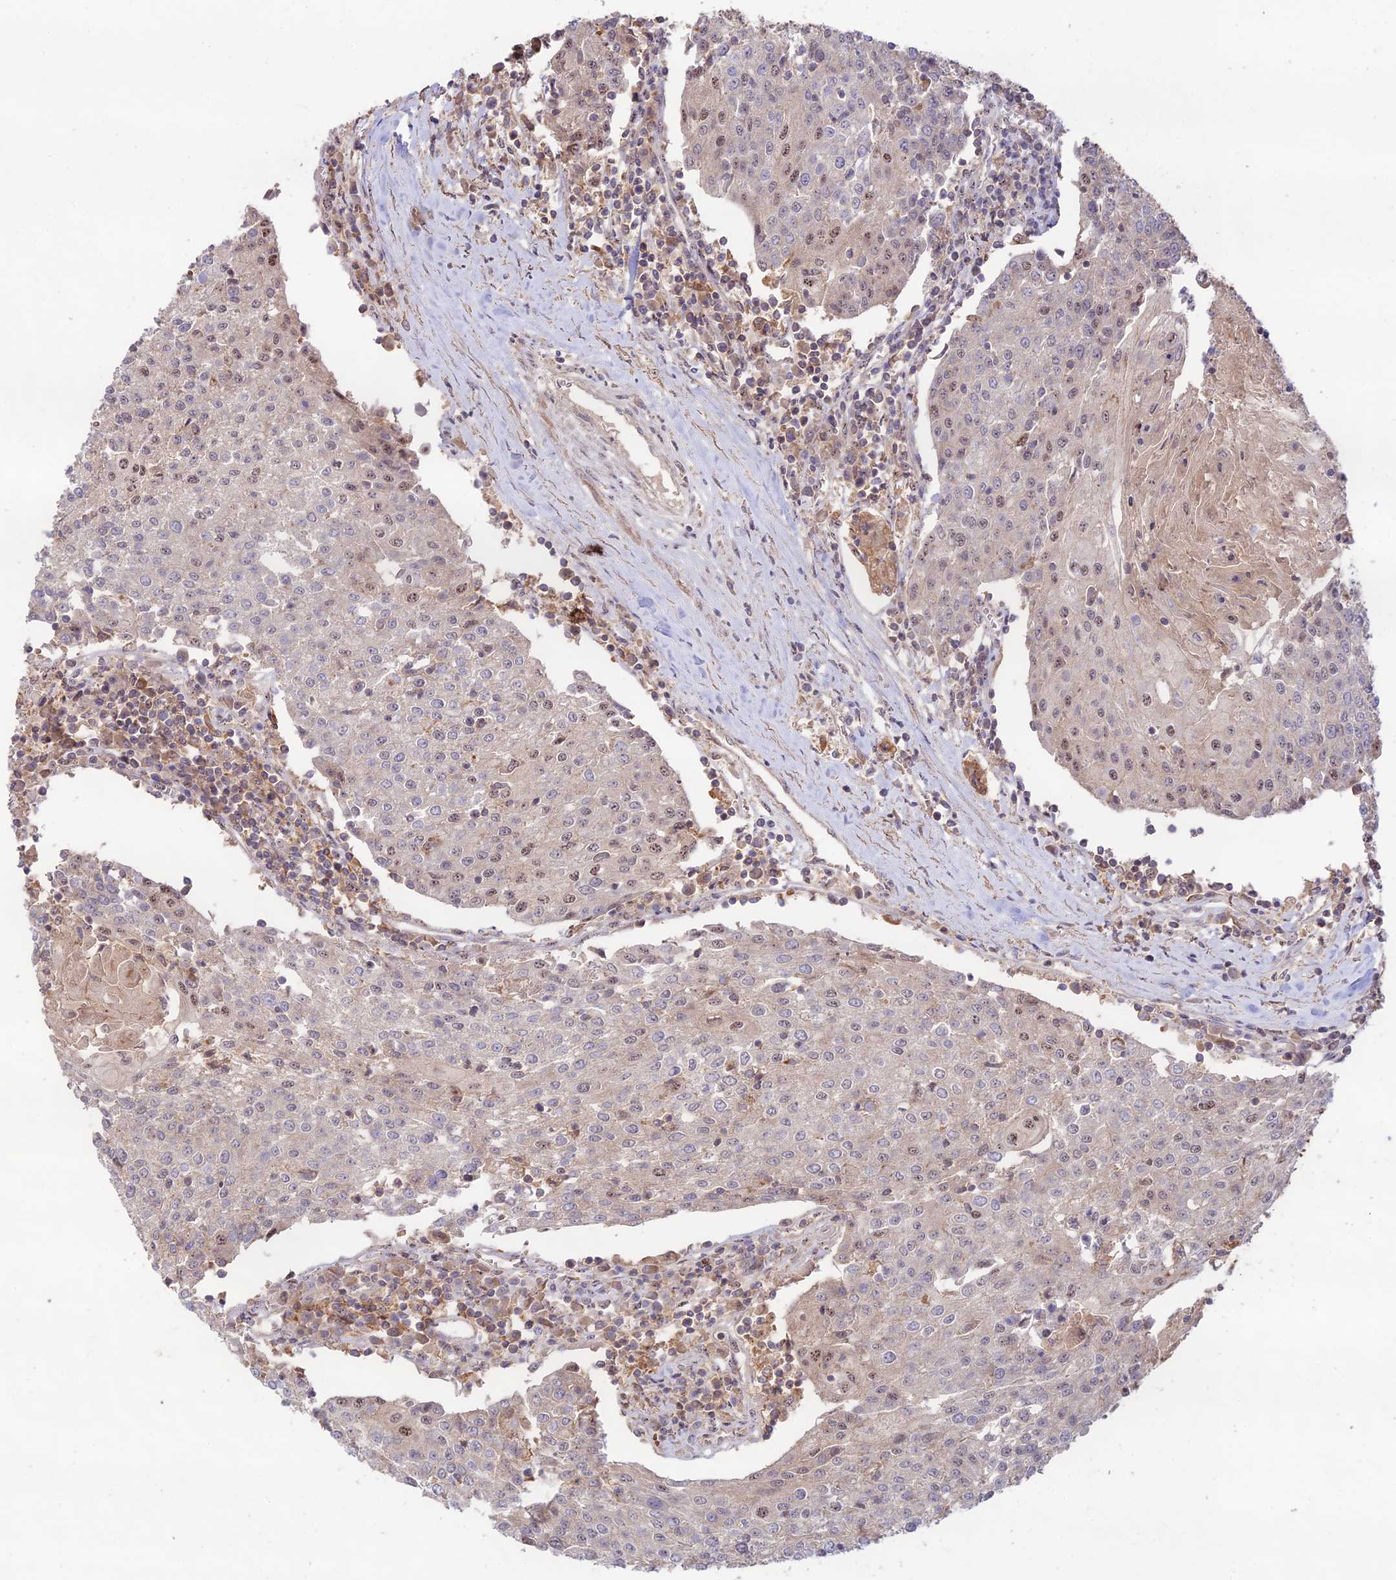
{"staining": {"intensity": "moderate", "quantity": "25%-75%", "location": "nuclear"}, "tissue": "urothelial cancer", "cell_type": "Tumor cells", "image_type": "cancer", "snomed": [{"axis": "morphology", "description": "Urothelial carcinoma, High grade"}, {"axis": "topography", "description": "Urinary bladder"}], "caption": "A brown stain shows moderate nuclear expression of a protein in human high-grade urothelial carcinoma tumor cells.", "gene": "CLCF1", "patient": {"sex": "female", "age": 85}}